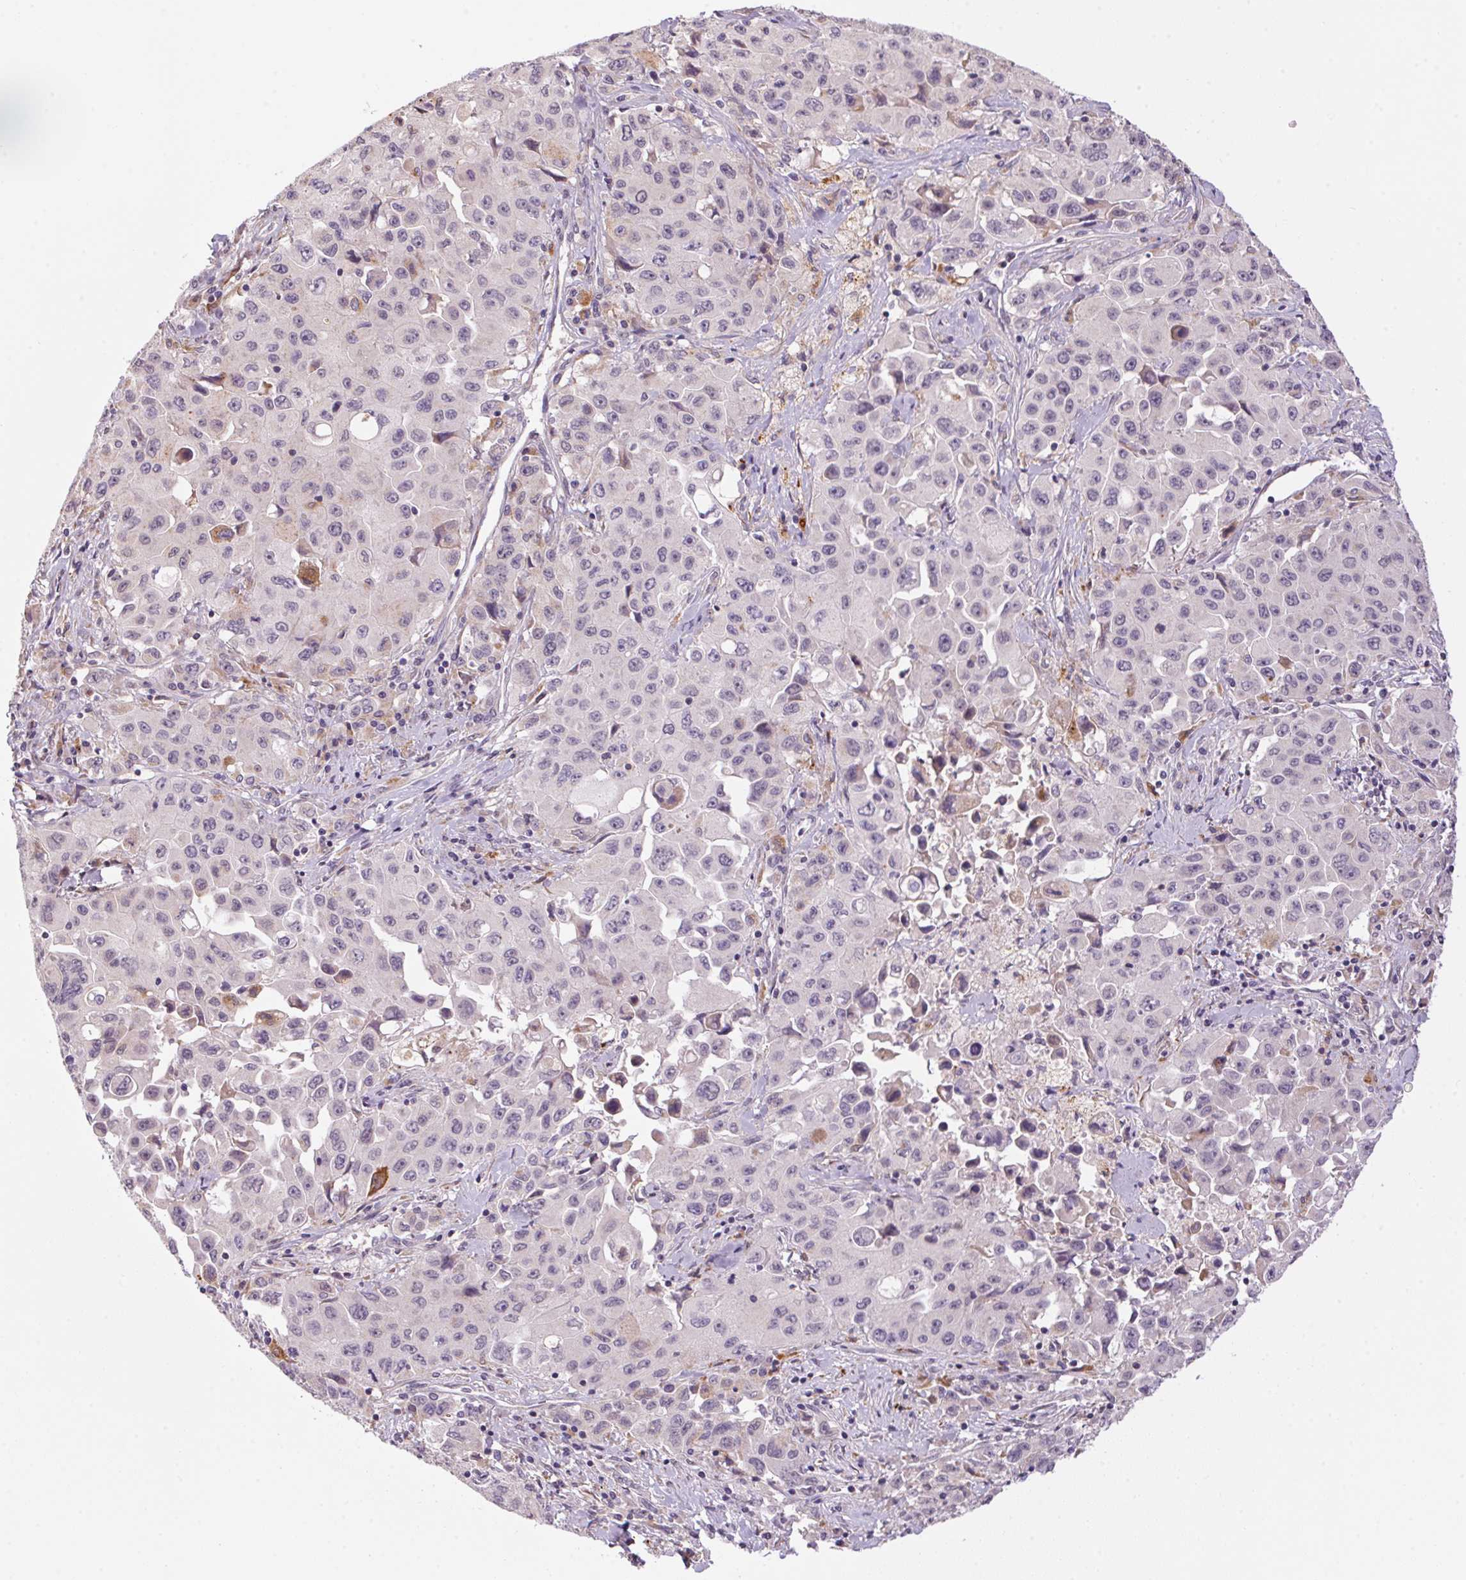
{"staining": {"intensity": "negative", "quantity": "none", "location": "none"}, "tissue": "lung cancer", "cell_type": "Tumor cells", "image_type": "cancer", "snomed": [{"axis": "morphology", "description": "Squamous cell carcinoma, NOS"}, {"axis": "topography", "description": "Lung"}], "caption": "High magnification brightfield microscopy of lung cancer (squamous cell carcinoma) stained with DAB (brown) and counterstained with hematoxylin (blue): tumor cells show no significant staining.", "gene": "ADH5", "patient": {"sex": "male", "age": 63}}